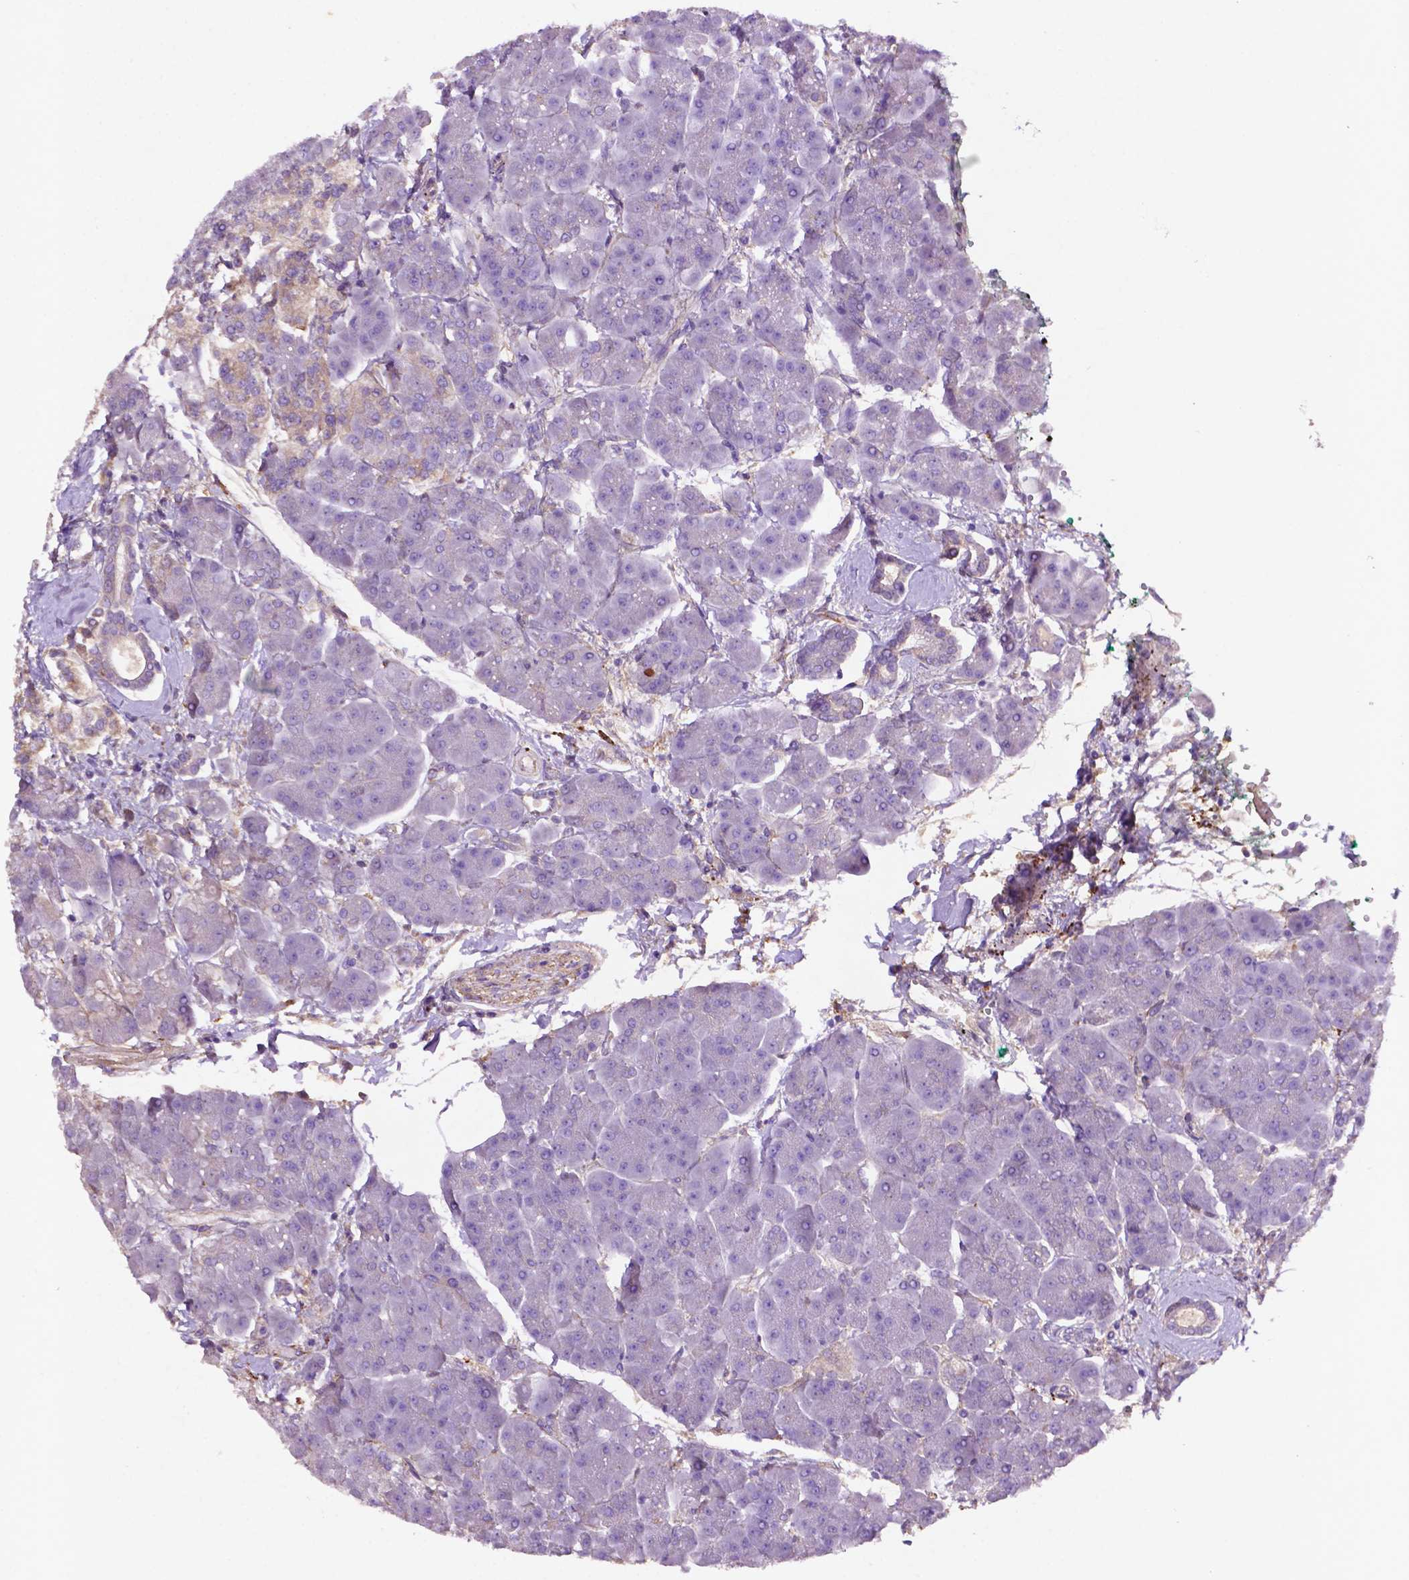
{"staining": {"intensity": "moderate", "quantity": "<25%", "location": "cytoplasmic/membranous"}, "tissue": "pancreas", "cell_type": "Exocrine glandular cells", "image_type": "normal", "snomed": [{"axis": "morphology", "description": "Normal tissue, NOS"}, {"axis": "topography", "description": "Adipose tissue"}, {"axis": "topography", "description": "Pancreas"}, {"axis": "topography", "description": "Peripheral nerve tissue"}], "caption": "Protein staining reveals moderate cytoplasmic/membranous staining in approximately <25% of exocrine glandular cells in benign pancreas. Immunohistochemistry (ihc) stains the protein in brown and the nuclei are stained blue.", "gene": "GDPD5", "patient": {"sex": "female", "age": 58}}